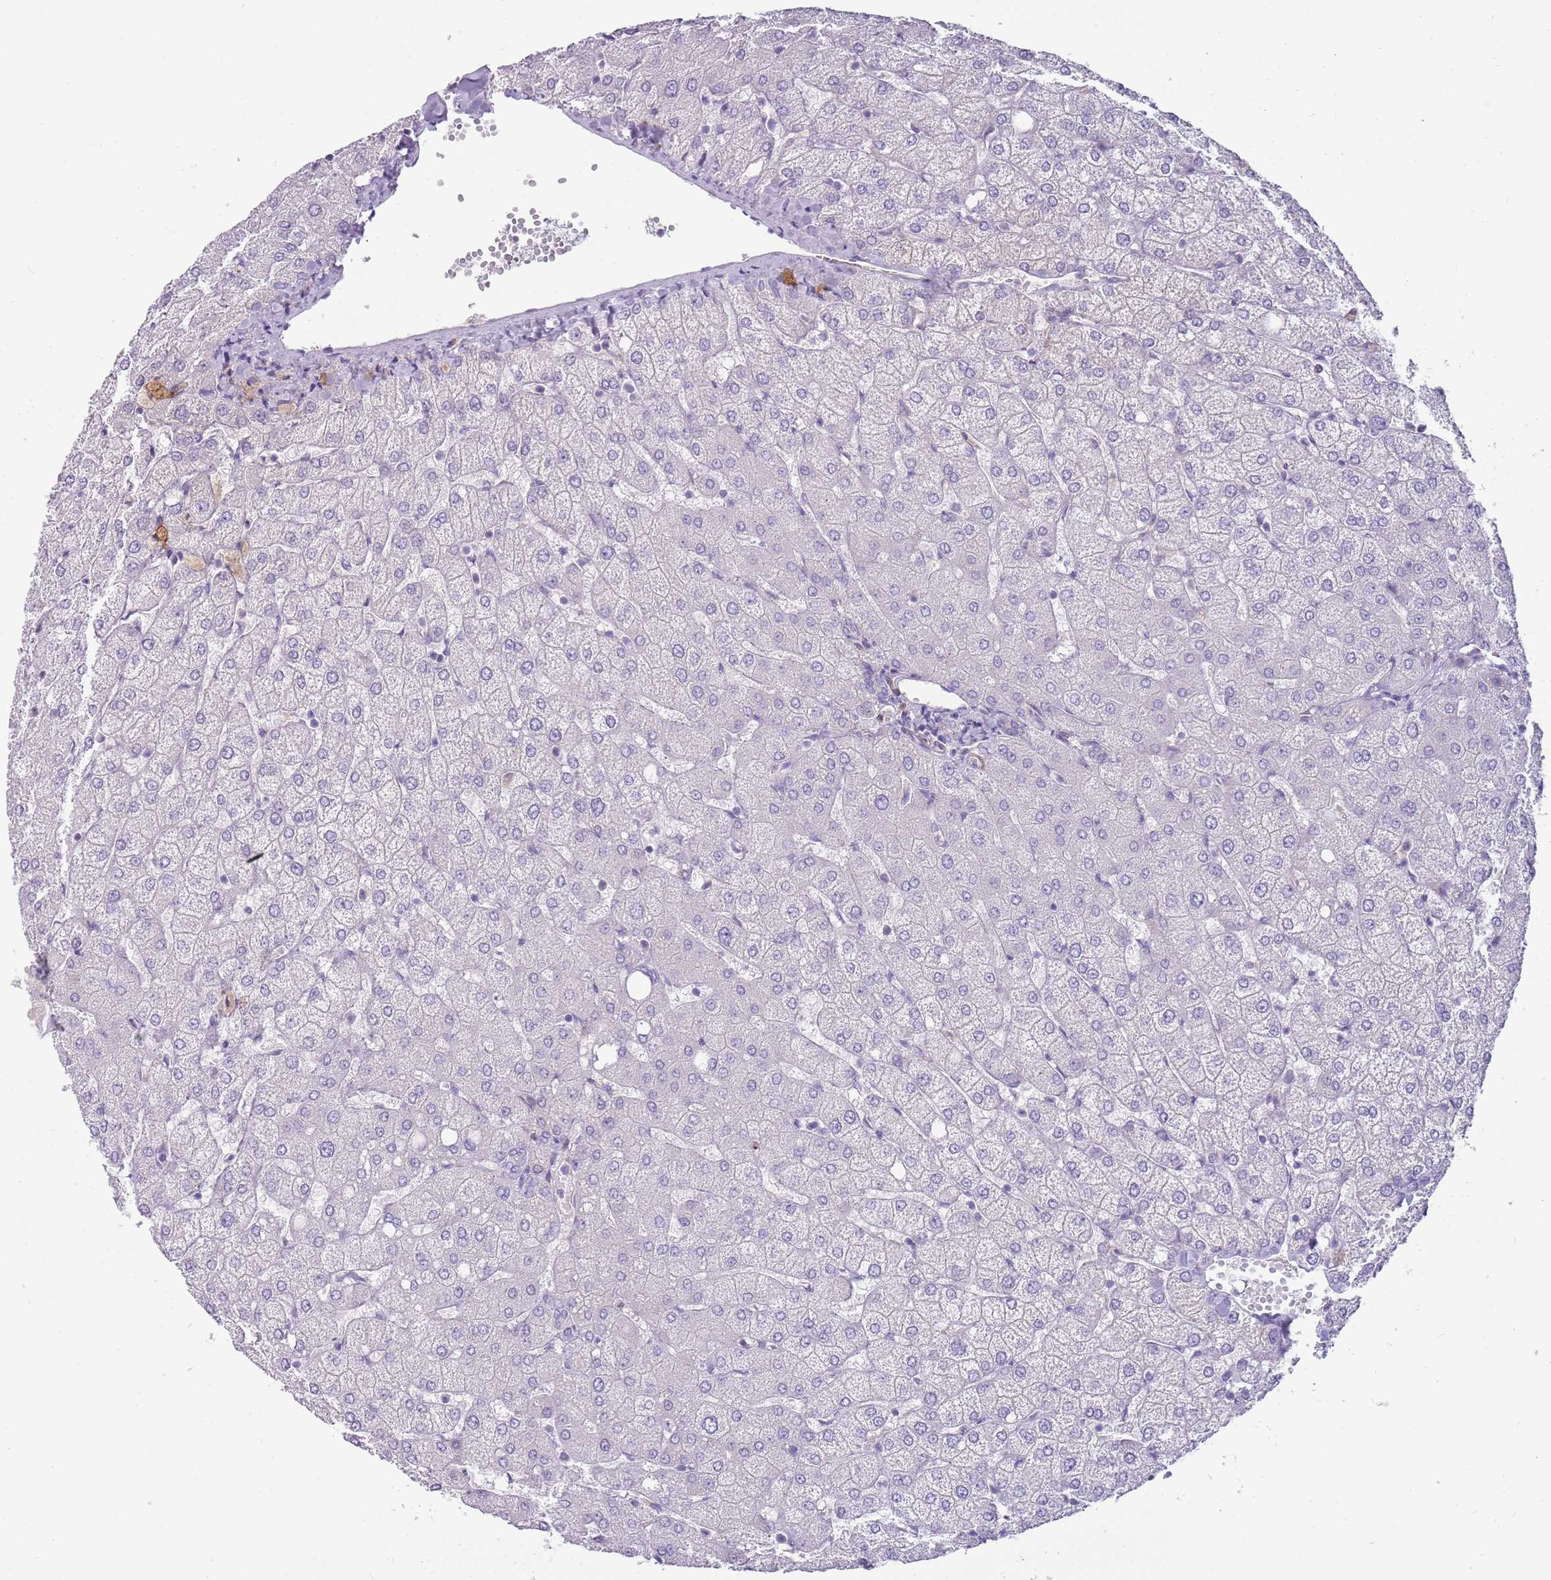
{"staining": {"intensity": "negative", "quantity": "none", "location": "none"}, "tissue": "liver", "cell_type": "Cholangiocytes", "image_type": "normal", "snomed": [{"axis": "morphology", "description": "Normal tissue, NOS"}, {"axis": "topography", "description": "Liver"}], "caption": "Image shows no significant protein expression in cholangiocytes of unremarkable liver.", "gene": "DIPK1C", "patient": {"sex": "female", "age": 54}}